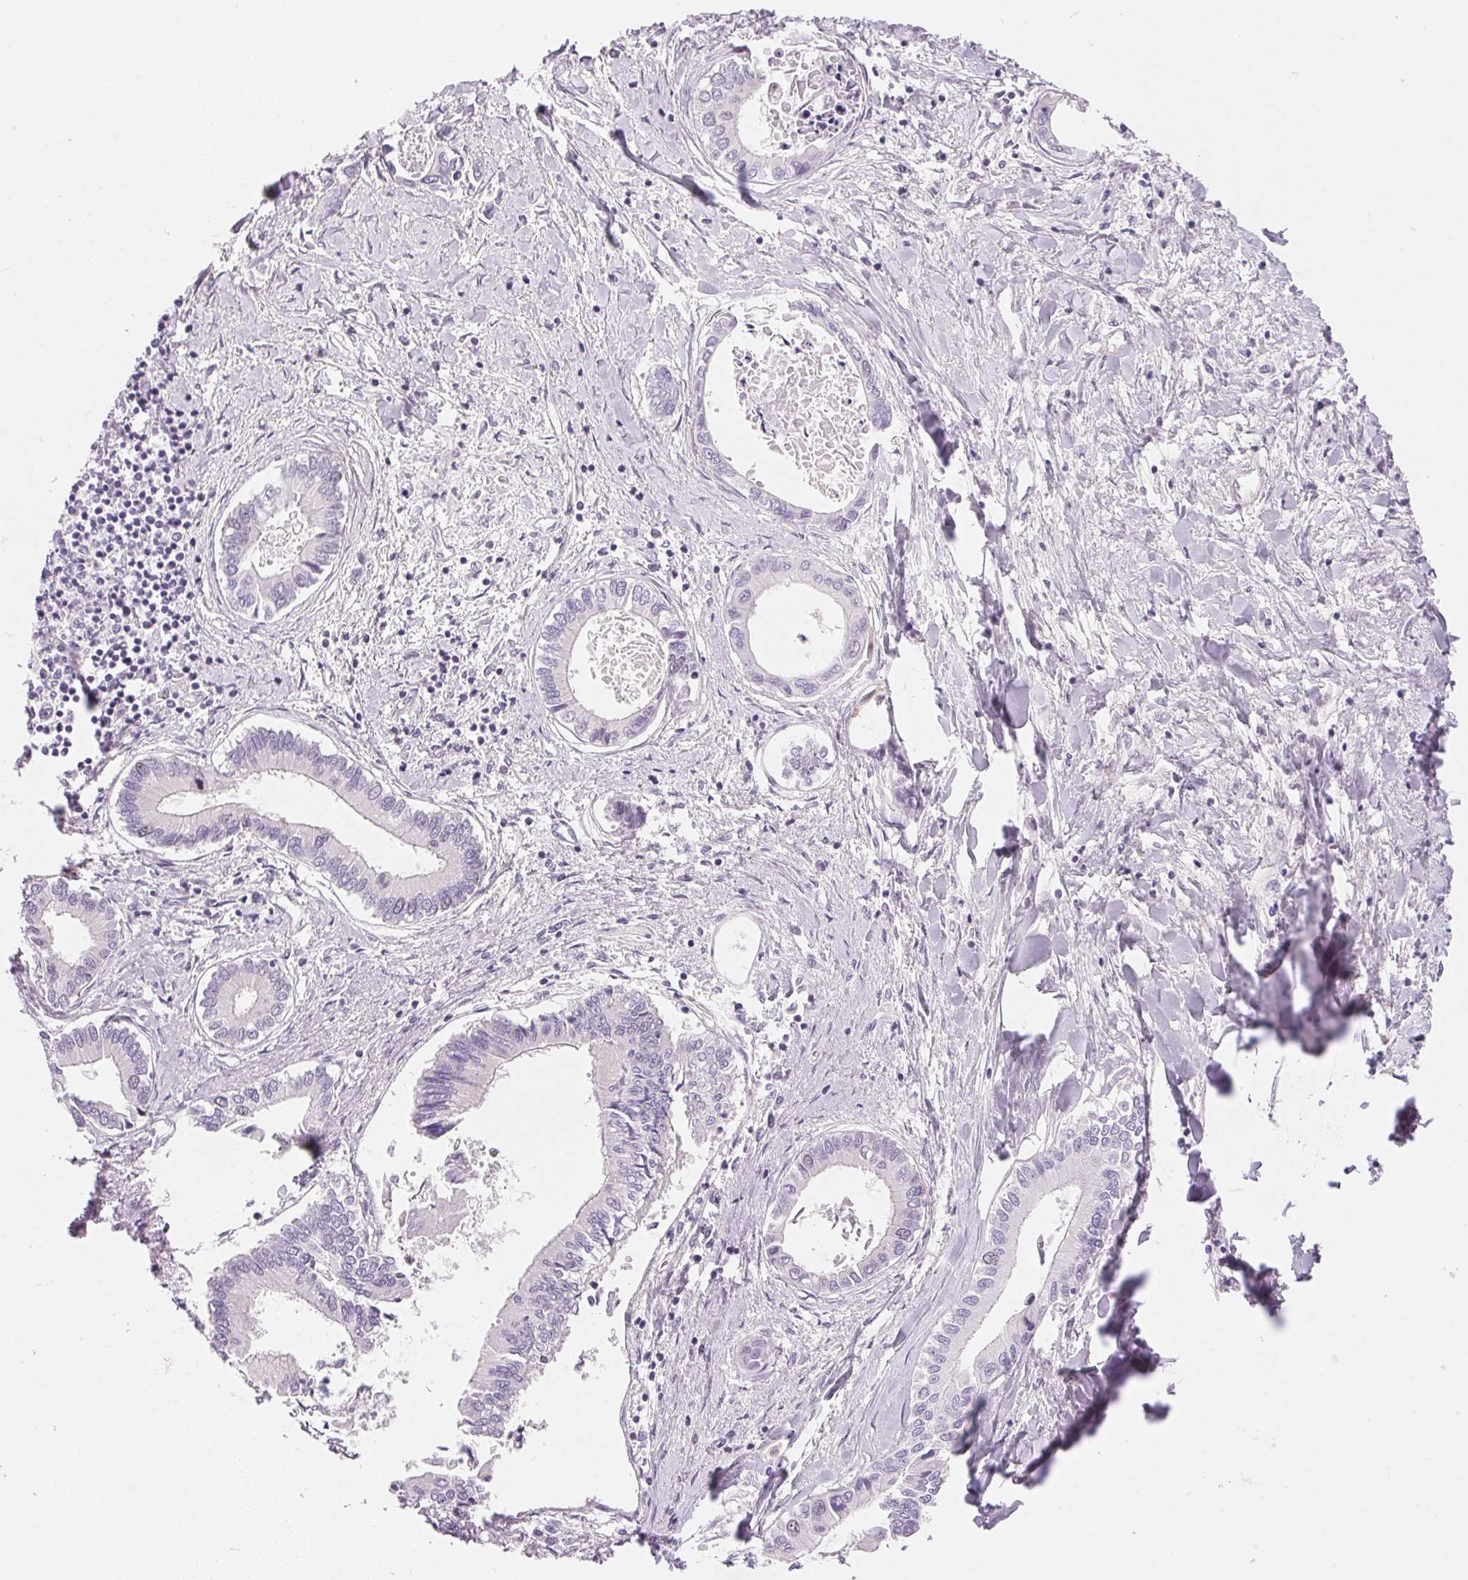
{"staining": {"intensity": "negative", "quantity": "none", "location": "none"}, "tissue": "liver cancer", "cell_type": "Tumor cells", "image_type": "cancer", "snomed": [{"axis": "morphology", "description": "Cholangiocarcinoma"}, {"axis": "topography", "description": "Liver"}], "caption": "This is an immunohistochemistry histopathology image of cholangiocarcinoma (liver). There is no staining in tumor cells.", "gene": "SMTN", "patient": {"sex": "male", "age": 66}}